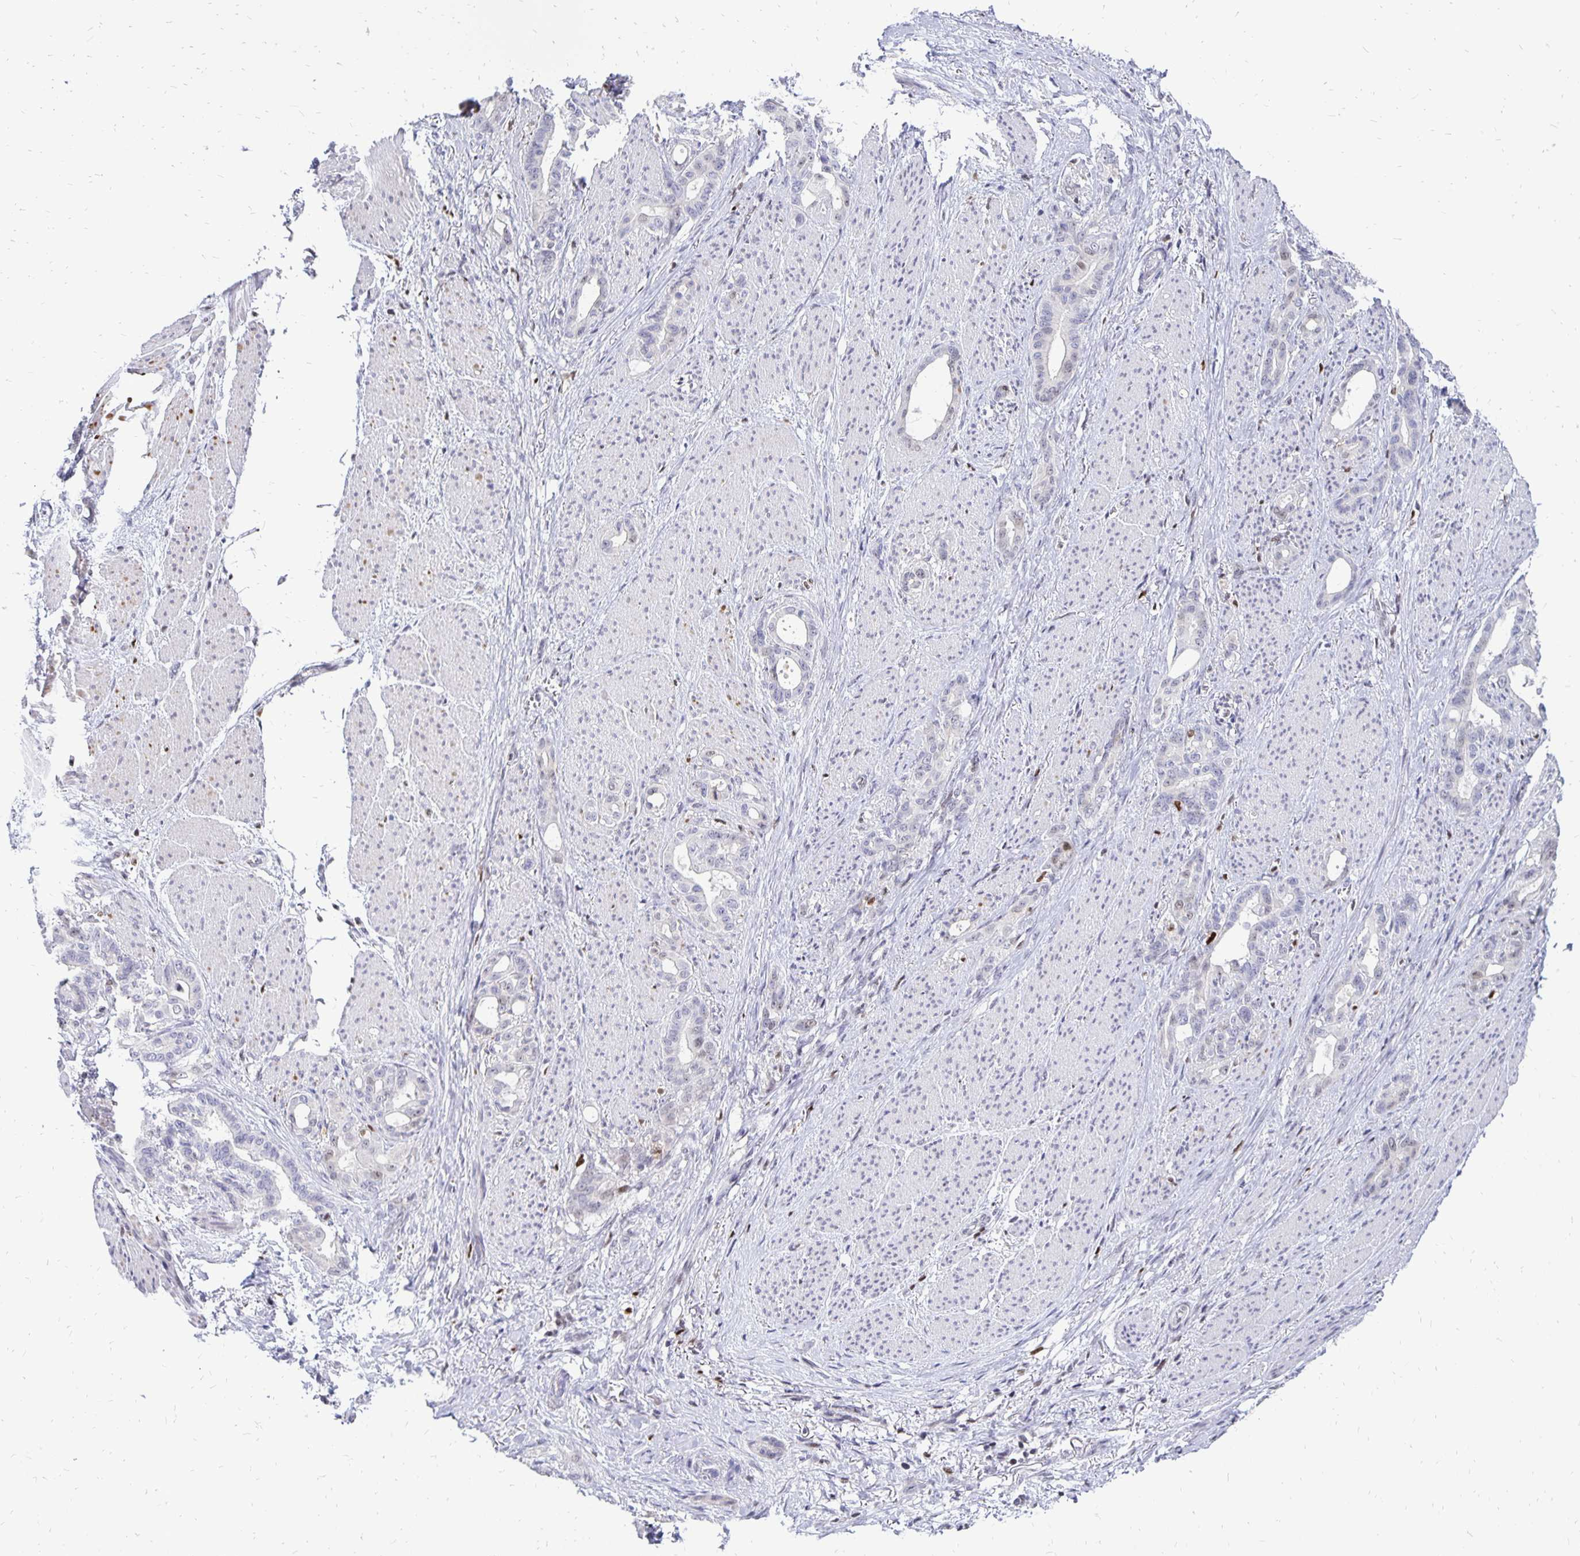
{"staining": {"intensity": "moderate", "quantity": "<25%", "location": "nuclear"}, "tissue": "stomach cancer", "cell_type": "Tumor cells", "image_type": "cancer", "snomed": [{"axis": "morphology", "description": "Normal tissue, NOS"}, {"axis": "morphology", "description": "Adenocarcinoma, NOS"}, {"axis": "topography", "description": "Esophagus"}, {"axis": "topography", "description": "Stomach, upper"}], "caption": "High-power microscopy captured an immunohistochemistry image of stomach cancer (adenocarcinoma), revealing moderate nuclear positivity in approximately <25% of tumor cells. Using DAB (3,3'-diaminobenzidine) (brown) and hematoxylin (blue) stains, captured at high magnification using brightfield microscopy.", "gene": "DCK", "patient": {"sex": "male", "age": 62}}